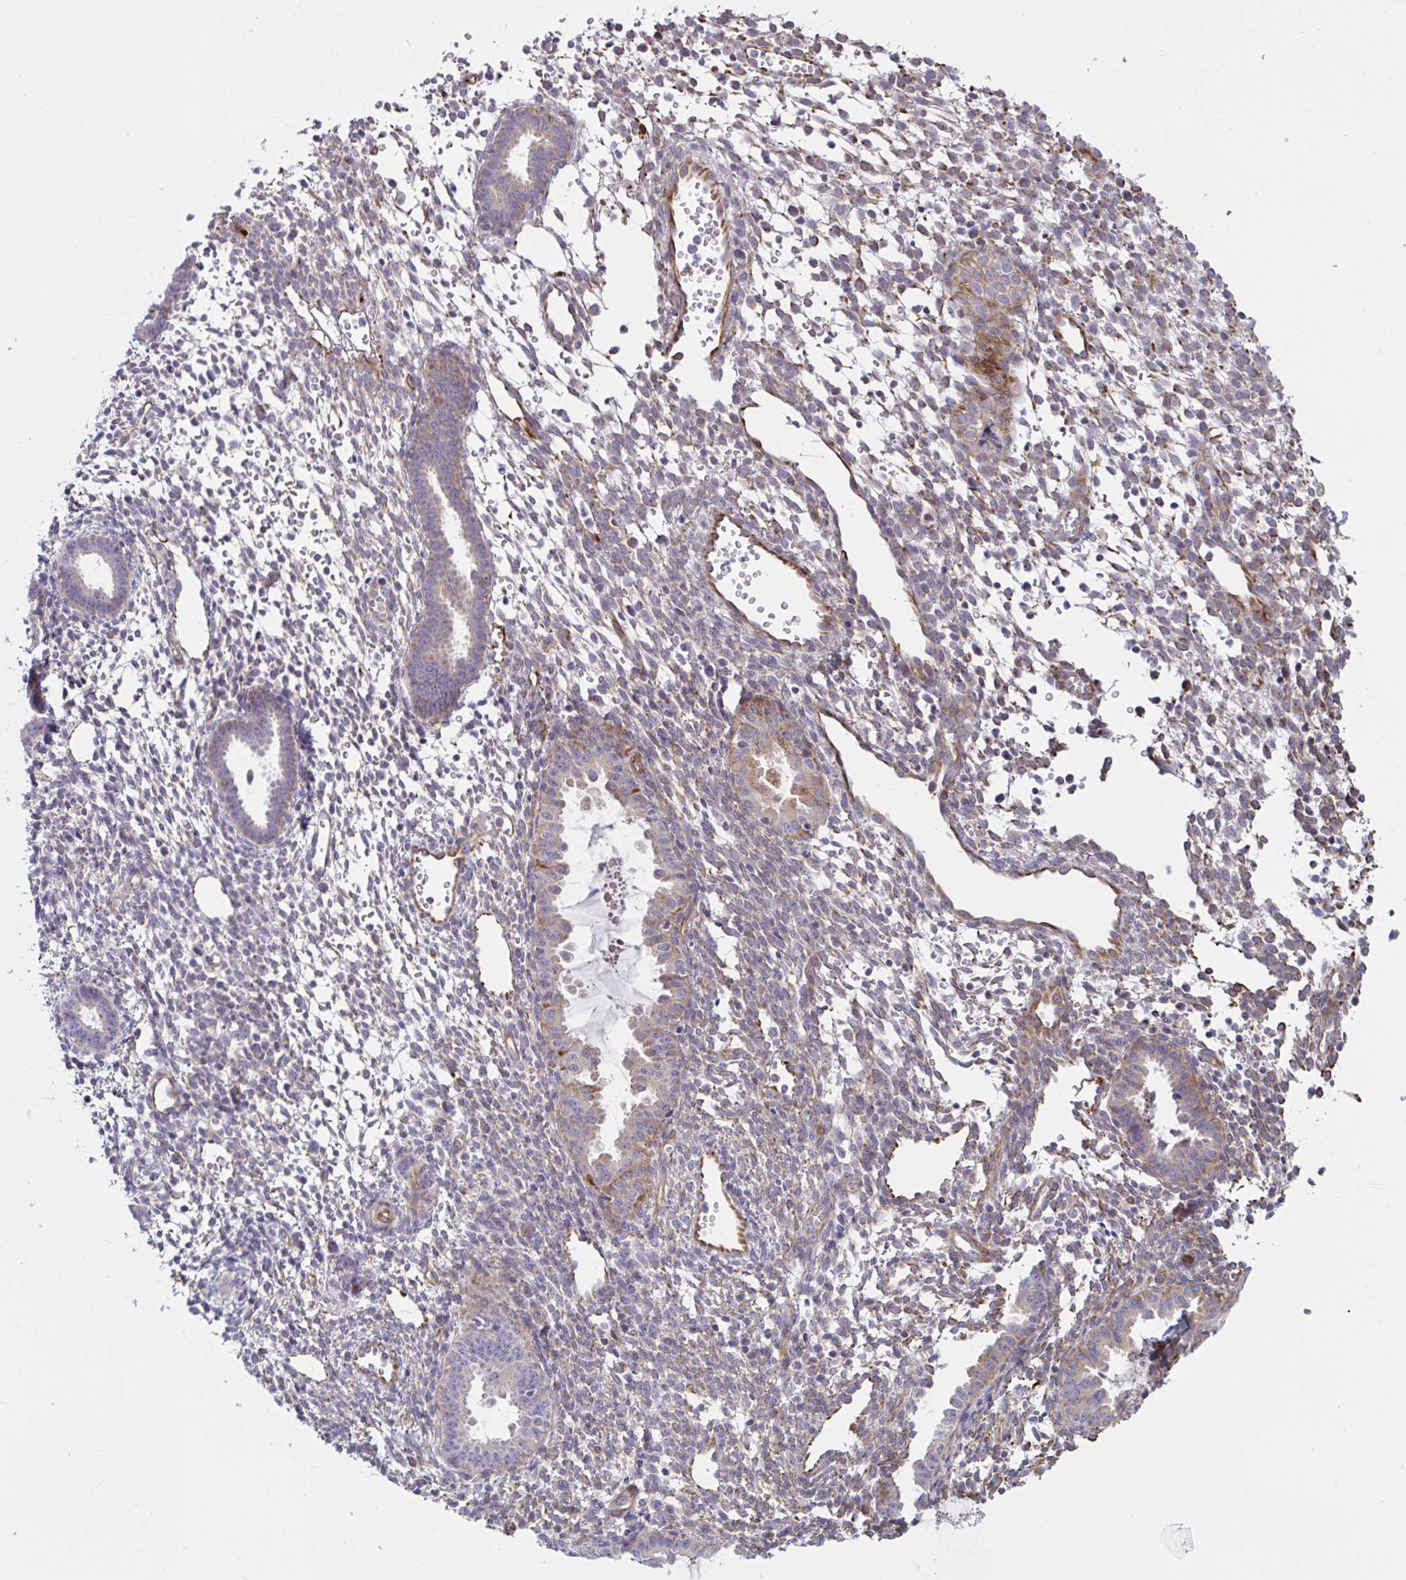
{"staining": {"intensity": "negative", "quantity": "none", "location": "none"}, "tissue": "endometrium", "cell_type": "Cells in endometrial stroma", "image_type": "normal", "snomed": [{"axis": "morphology", "description": "Normal tissue, NOS"}, {"axis": "topography", "description": "Endometrium"}], "caption": "High power microscopy histopathology image of an immunohistochemistry (IHC) image of normal endometrium, revealing no significant positivity in cells in endometrial stroma.", "gene": "DCBLD1", "patient": {"sex": "female", "age": 36}}